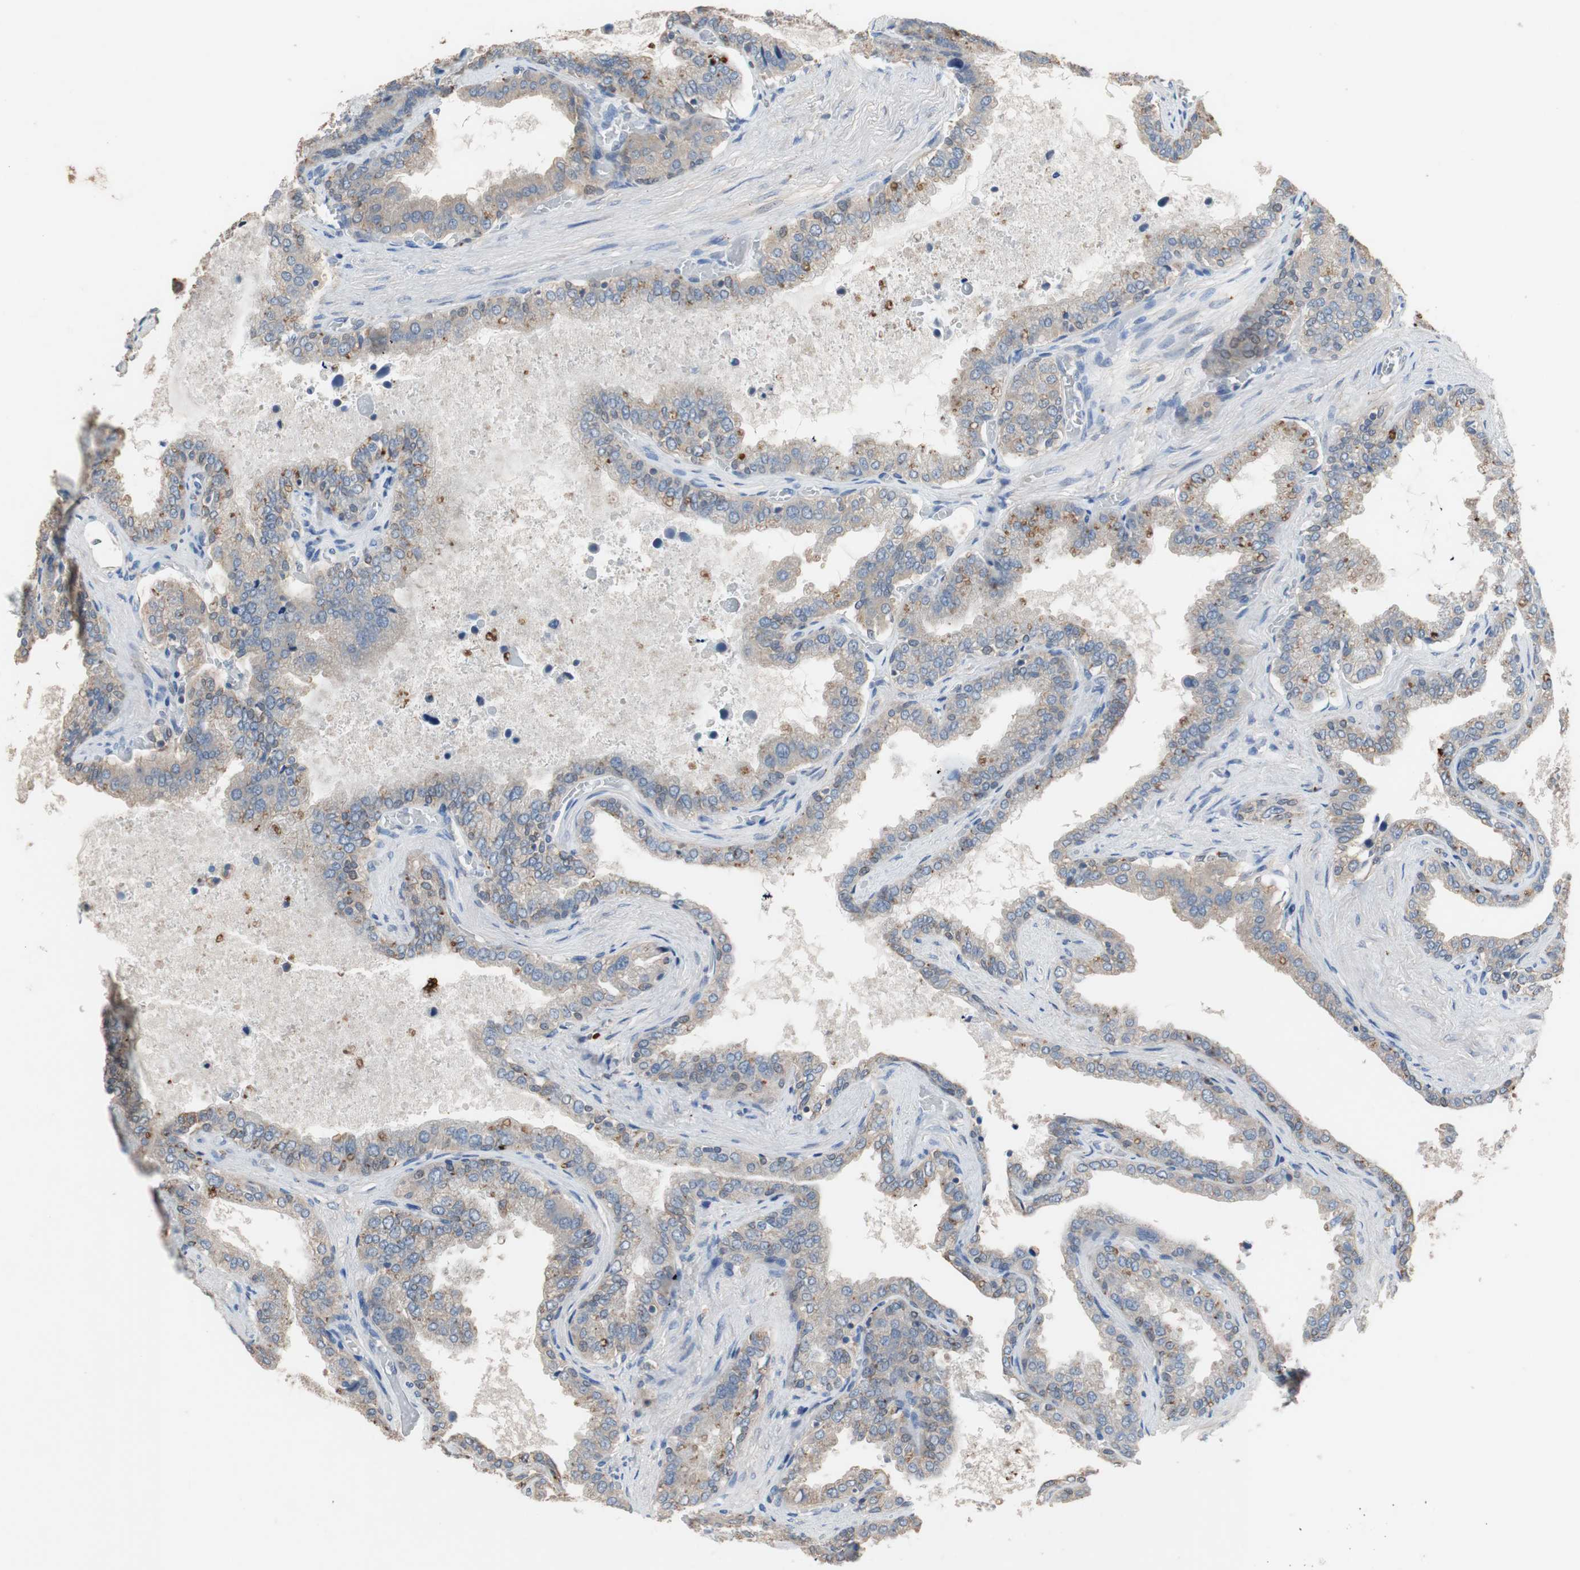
{"staining": {"intensity": "weak", "quantity": "25%-75%", "location": "cytoplasmic/membranous"}, "tissue": "seminal vesicle", "cell_type": "Glandular cells", "image_type": "normal", "snomed": [{"axis": "morphology", "description": "Normal tissue, NOS"}, {"axis": "topography", "description": "Seminal veicle"}], "caption": "DAB (3,3'-diaminobenzidine) immunohistochemical staining of benign human seminal vesicle demonstrates weak cytoplasmic/membranous protein positivity in about 25%-75% of glandular cells.", "gene": "ADAP1", "patient": {"sex": "male", "age": 46}}